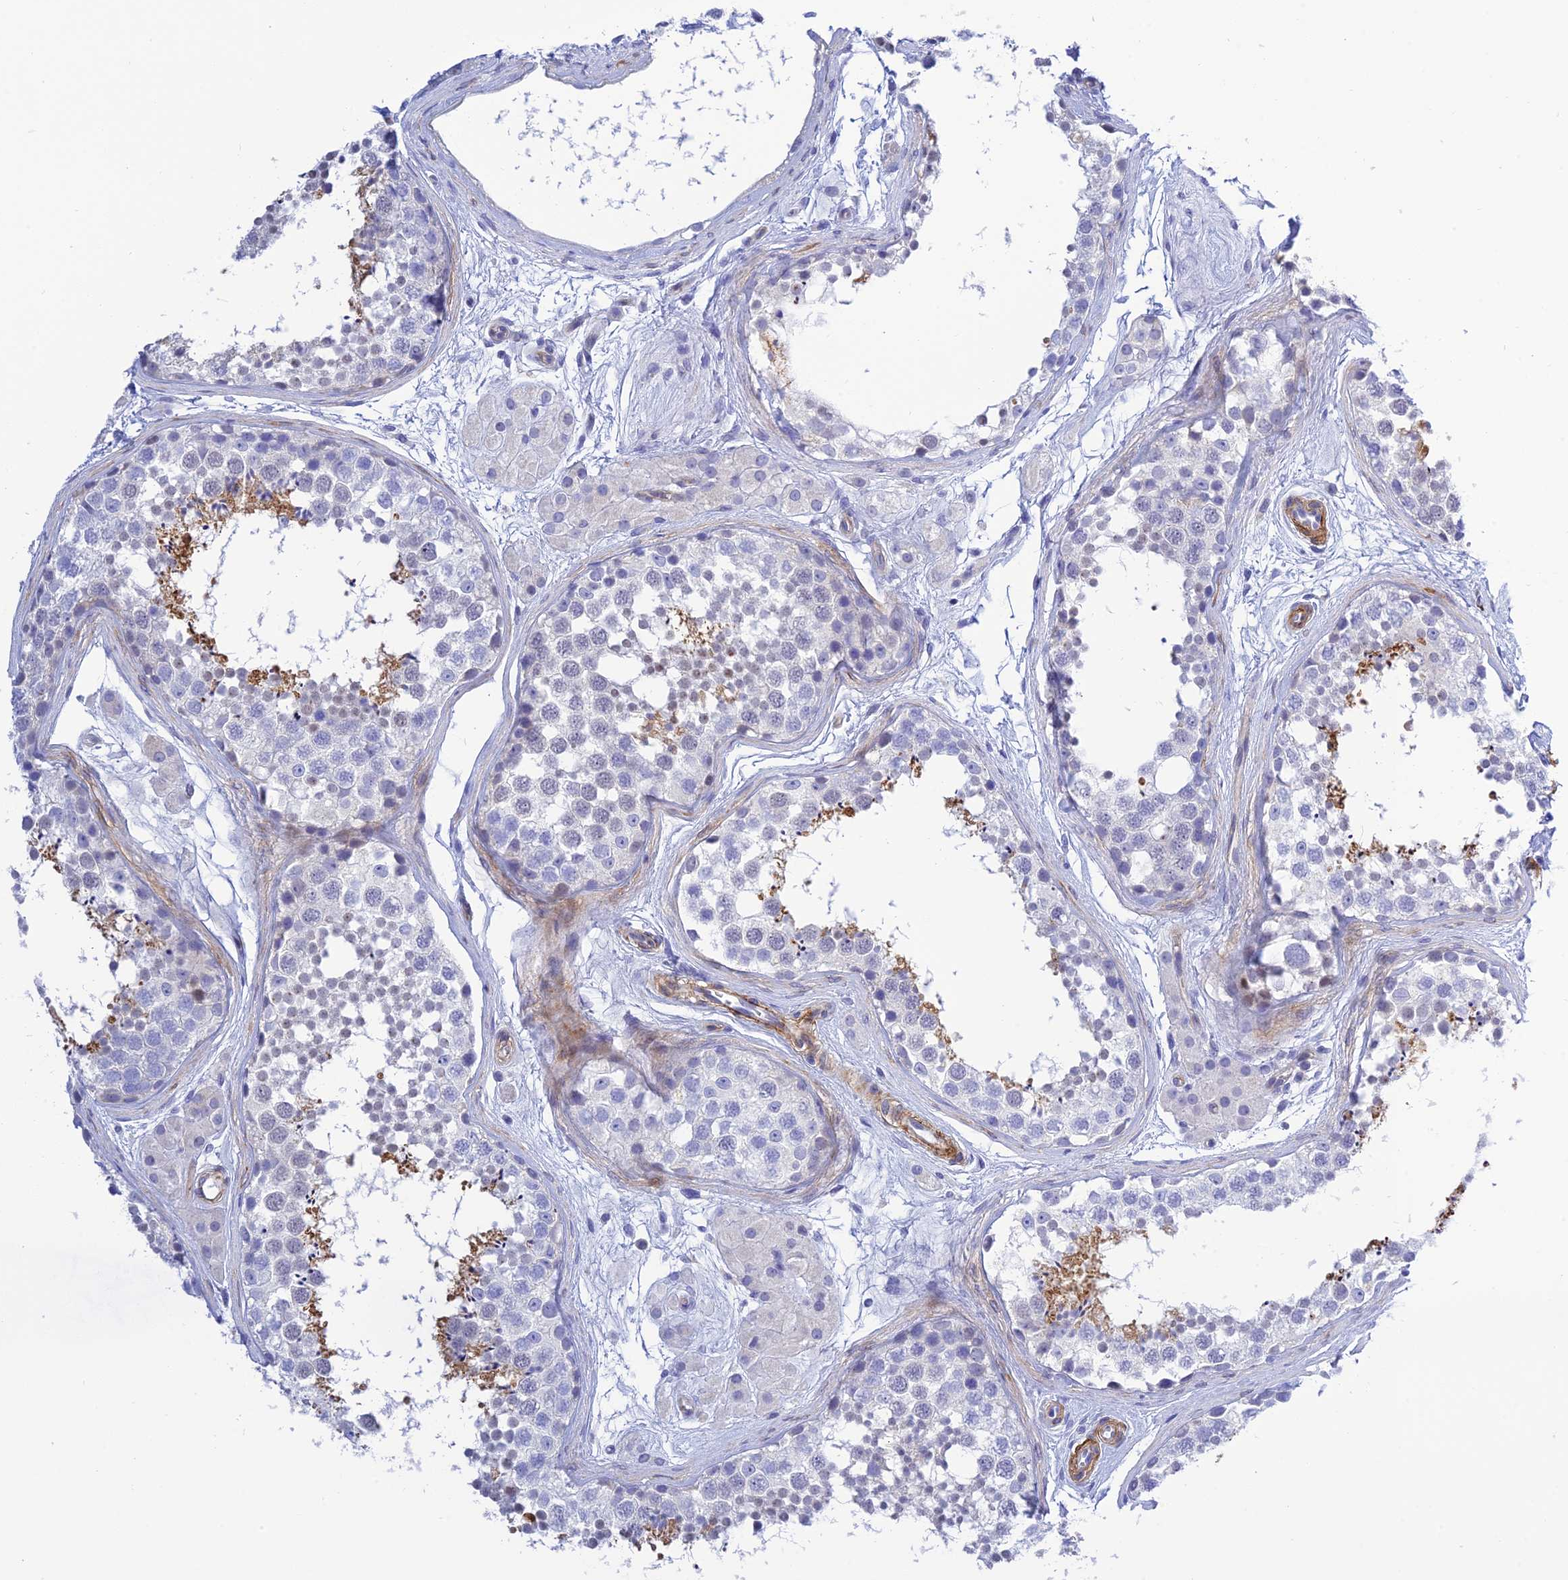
{"staining": {"intensity": "moderate", "quantity": "<25%", "location": "cytoplasmic/membranous"}, "tissue": "testis", "cell_type": "Cells in seminiferous ducts", "image_type": "normal", "snomed": [{"axis": "morphology", "description": "Normal tissue, NOS"}, {"axis": "topography", "description": "Testis"}], "caption": "A histopathology image showing moderate cytoplasmic/membranous positivity in approximately <25% of cells in seminiferous ducts in benign testis, as visualized by brown immunohistochemical staining.", "gene": "ZDHHC16", "patient": {"sex": "male", "age": 56}}